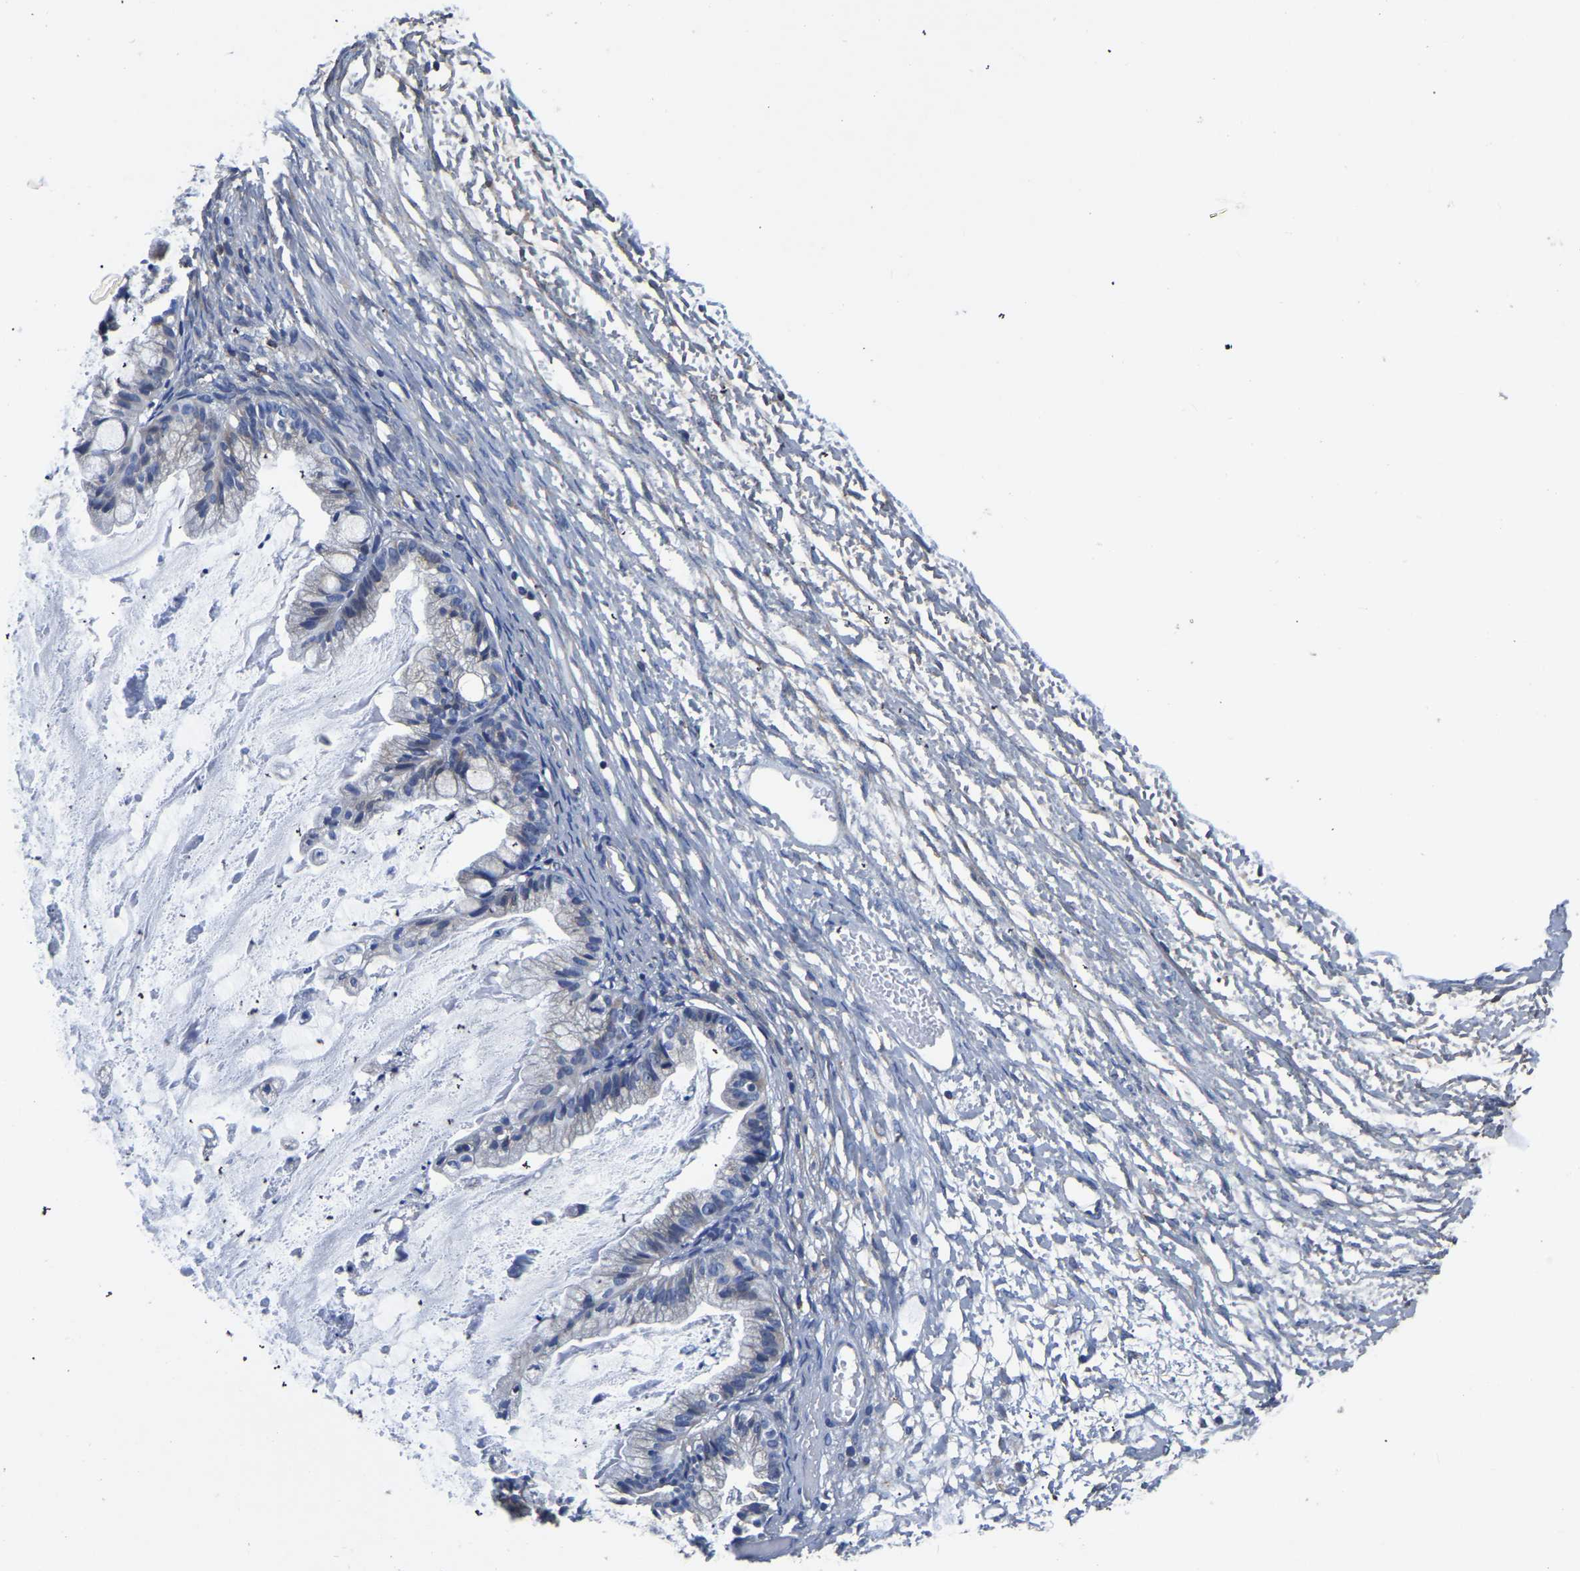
{"staining": {"intensity": "negative", "quantity": "none", "location": "none"}, "tissue": "ovarian cancer", "cell_type": "Tumor cells", "image_type": "cancer", "snomed": [{"axis": "morphology", "description": "Cystadenocarcinoma, mucinous, NOS"}, {"axis": "topography", "description": "Ovary"}], "caption": "An immunohistochemistry (IHC) image of ovarian mucinous cystadenocarcinoma is shown. There is no staining in tumor cells of ovarian mucinous cystadenocarcinoma.", "gene": "PDLIM7", "patient": {"sex": "female", "age": 57}}